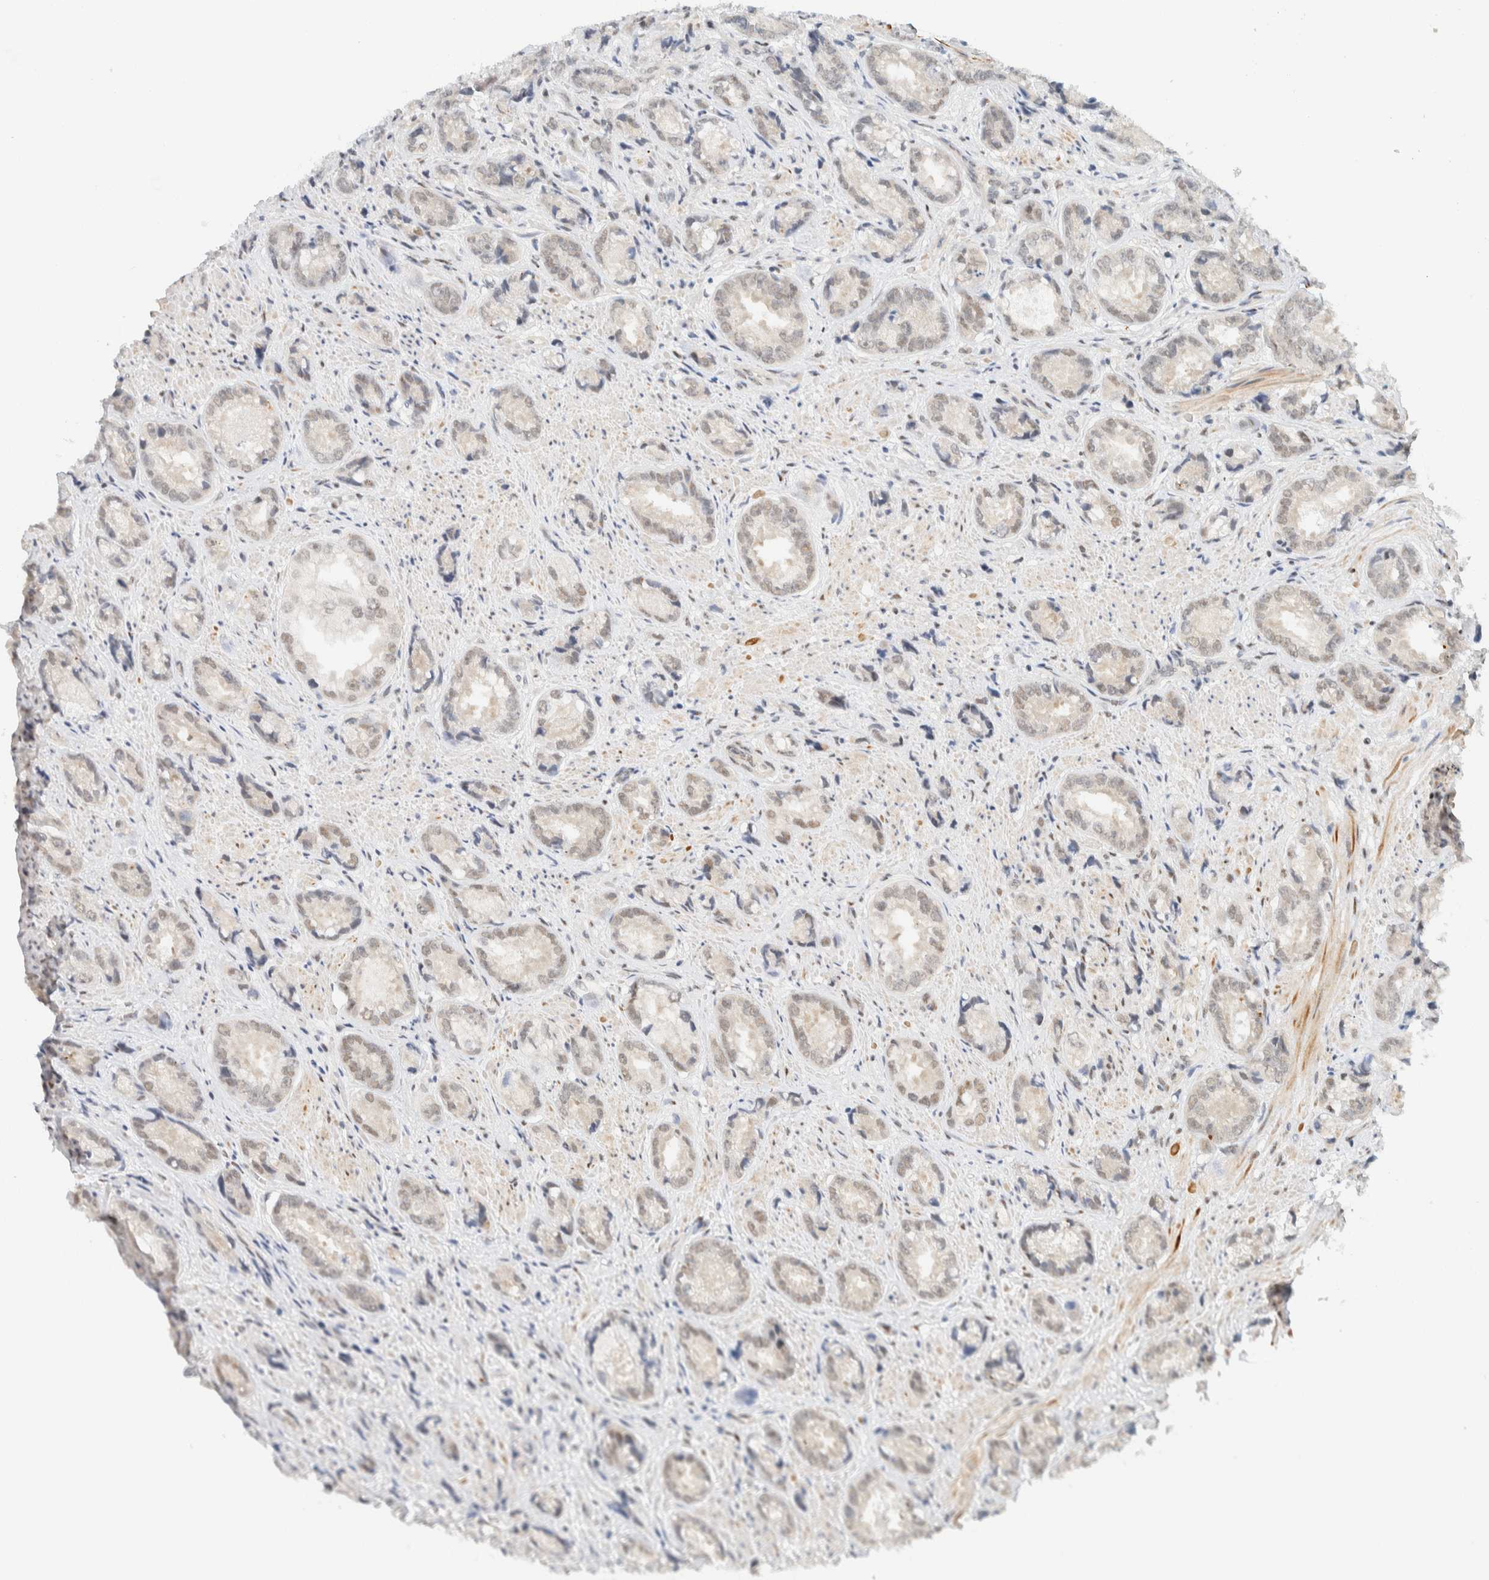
{"staining": {"intensity": "weak", "quantity": "<25%", "location": "nuclear"}, "tissue": "prostate cancer", "cell_type": "Tumor cells", "image_type": "cancer", "snomed": [{"axis": "morphology", "description": "Adenocarcinoma, High grade"}, {"axis": "topography", "description": "Prostate"}], "caption": "Protein analysis of prostate adenocarcinoma (high-grade) exhibits no significant staining in tumor cells.", "gene": "ZNF683", "patient": {"sex": "male", "age": 61}}